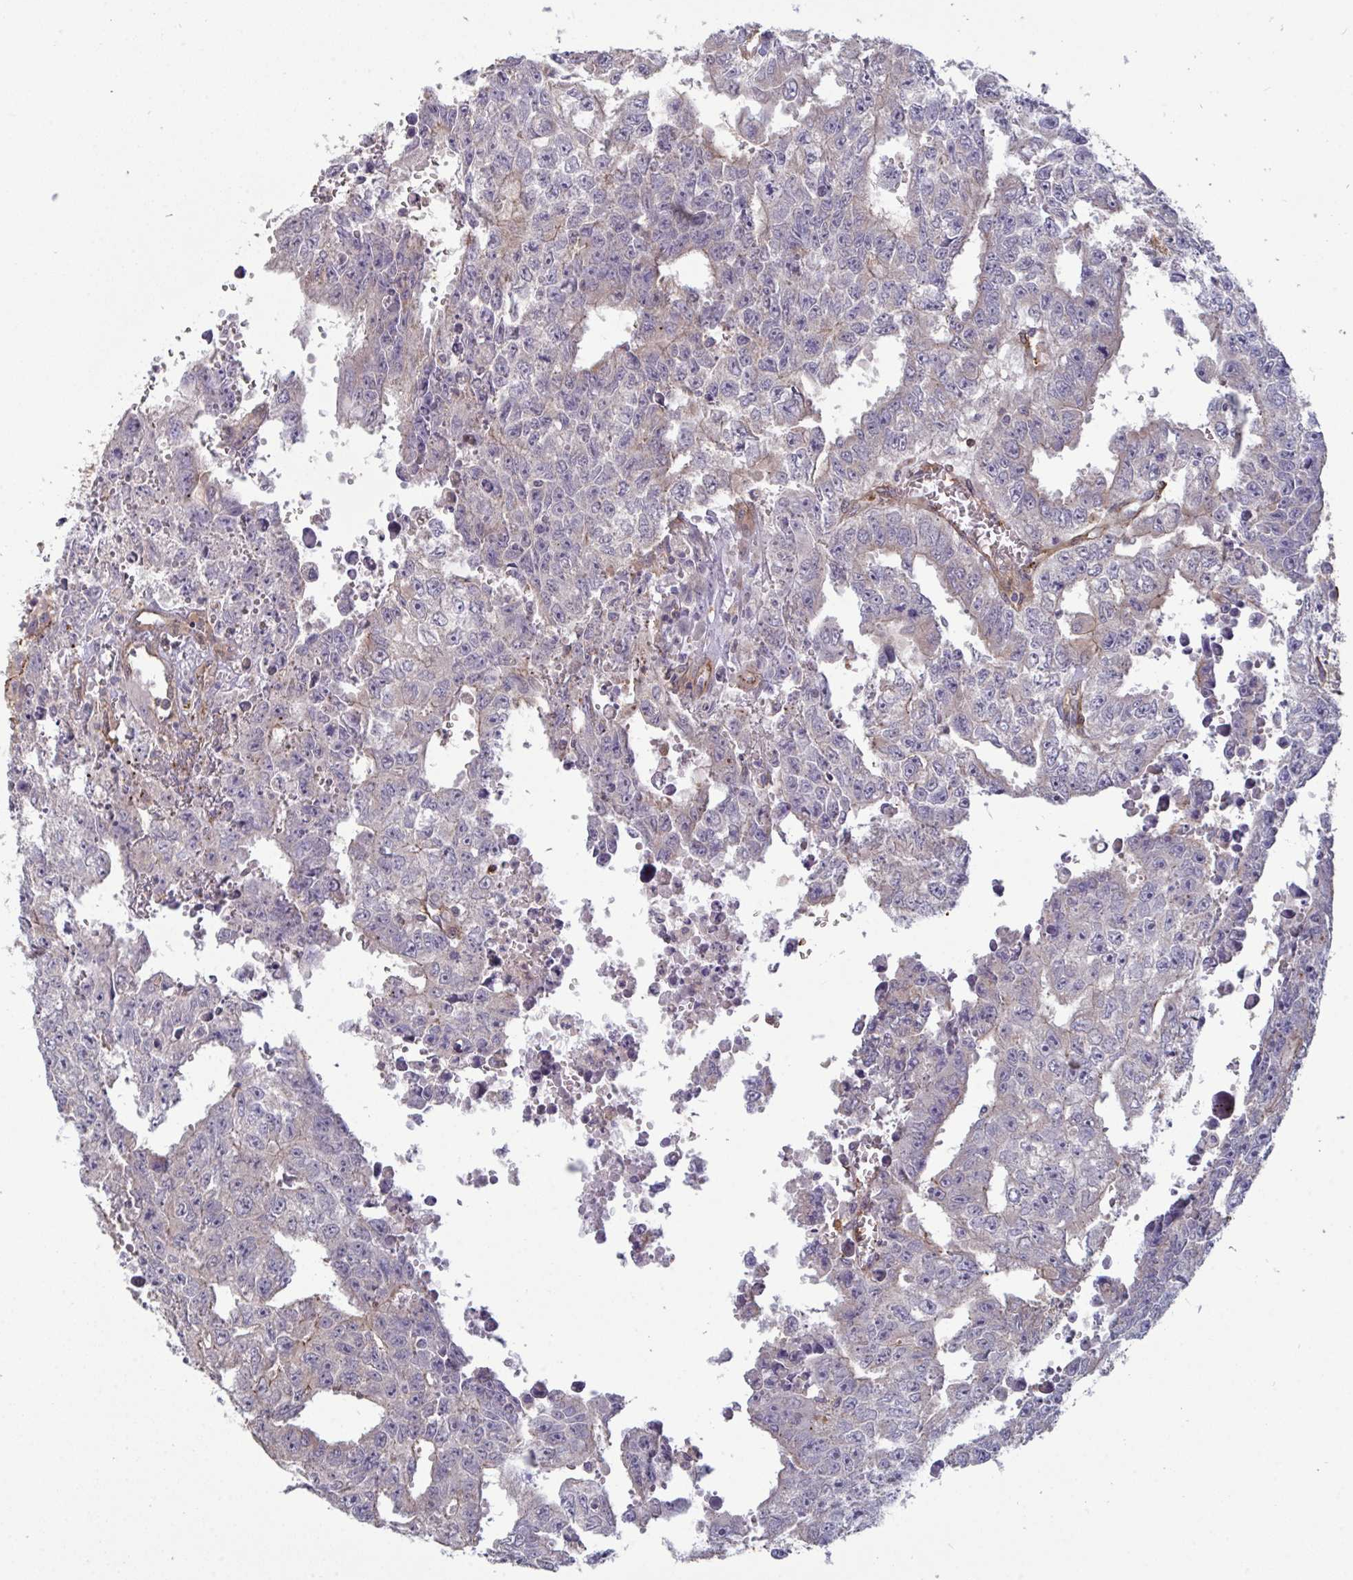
{"staining": {"intensity": "negative", "quantity": "none", "location": "none"}, "tissue": "testis cancer", "cell_type": "Tumor cells", "image_type": "cancer", "snomed": [{"axis": "morphology", "description": "Carcinoma, Embryonal, NOS"}, {"axis": "morphology", "description": "Teratoma, malignant, NOS"}, {"axis": "topography", "description": "Testis"}], "caption": "Immunohistochemistry micrograph of human testis cancer stained for a protein (brown), which displays no expression in tumor cells. (DAB (3,3'-diaminobenzidine) immunohistochemistry visualized using brightfield microscopy, high magnification).", "gene": "ISCU", "patient": {"sex": "male", "age": 24}}